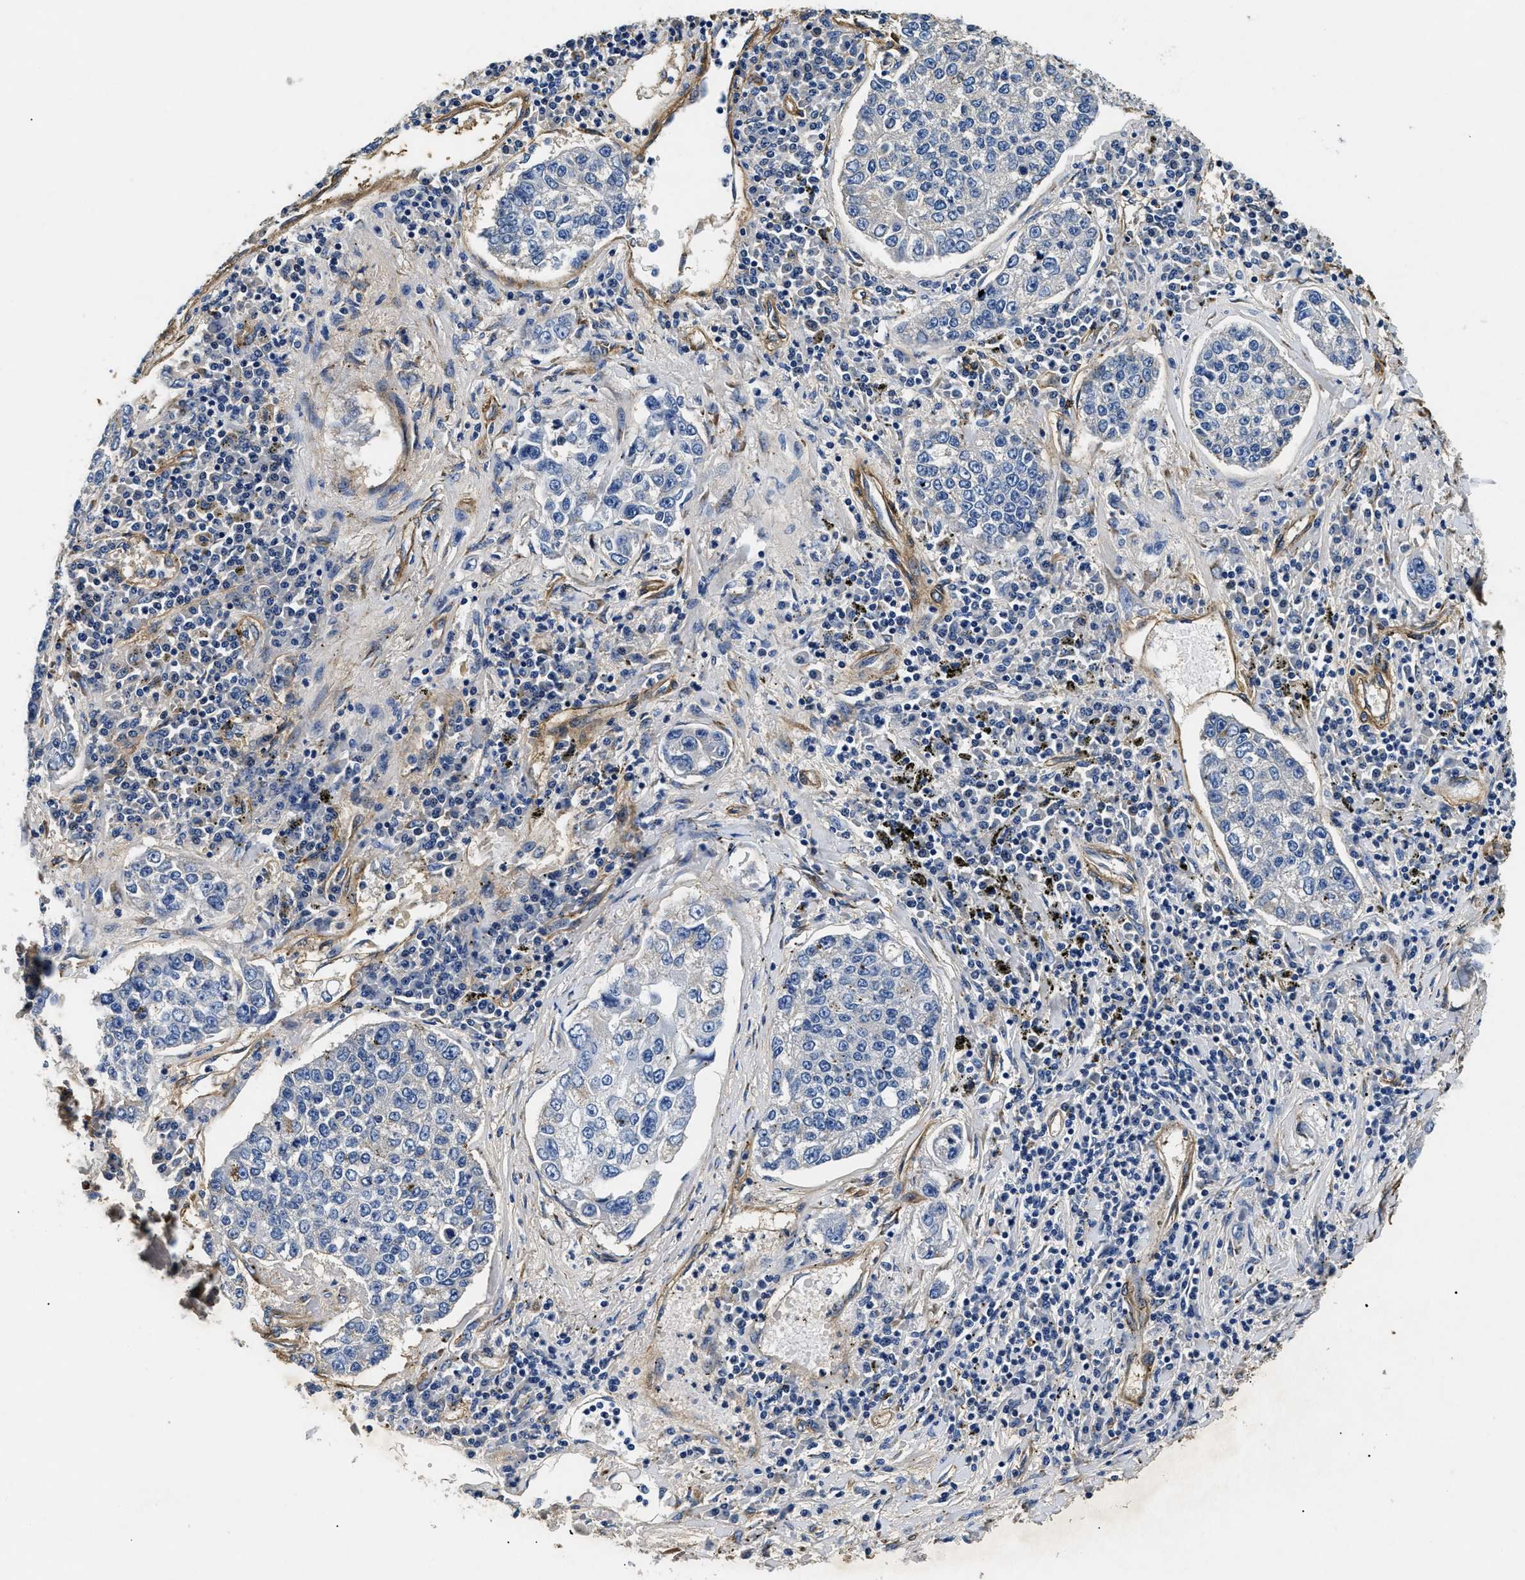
{"staining": {"intensity": "negative", "quantity": "none", "location": "none"}, "tissue": "lung cancer", "cell_type": "Tumor cells", "image_type": "cancer", "snomed": [{"axis": "morphology", "description": "Adenocarcinoma, NOS"}, {"axis": "topography", "description": "Lung"}], "caption": "Histopathology image shows no significant protein staining in tumor cells of lung cancer.", "gene": "LAMA3", "patient": {"sex": "male", "age": 49}}